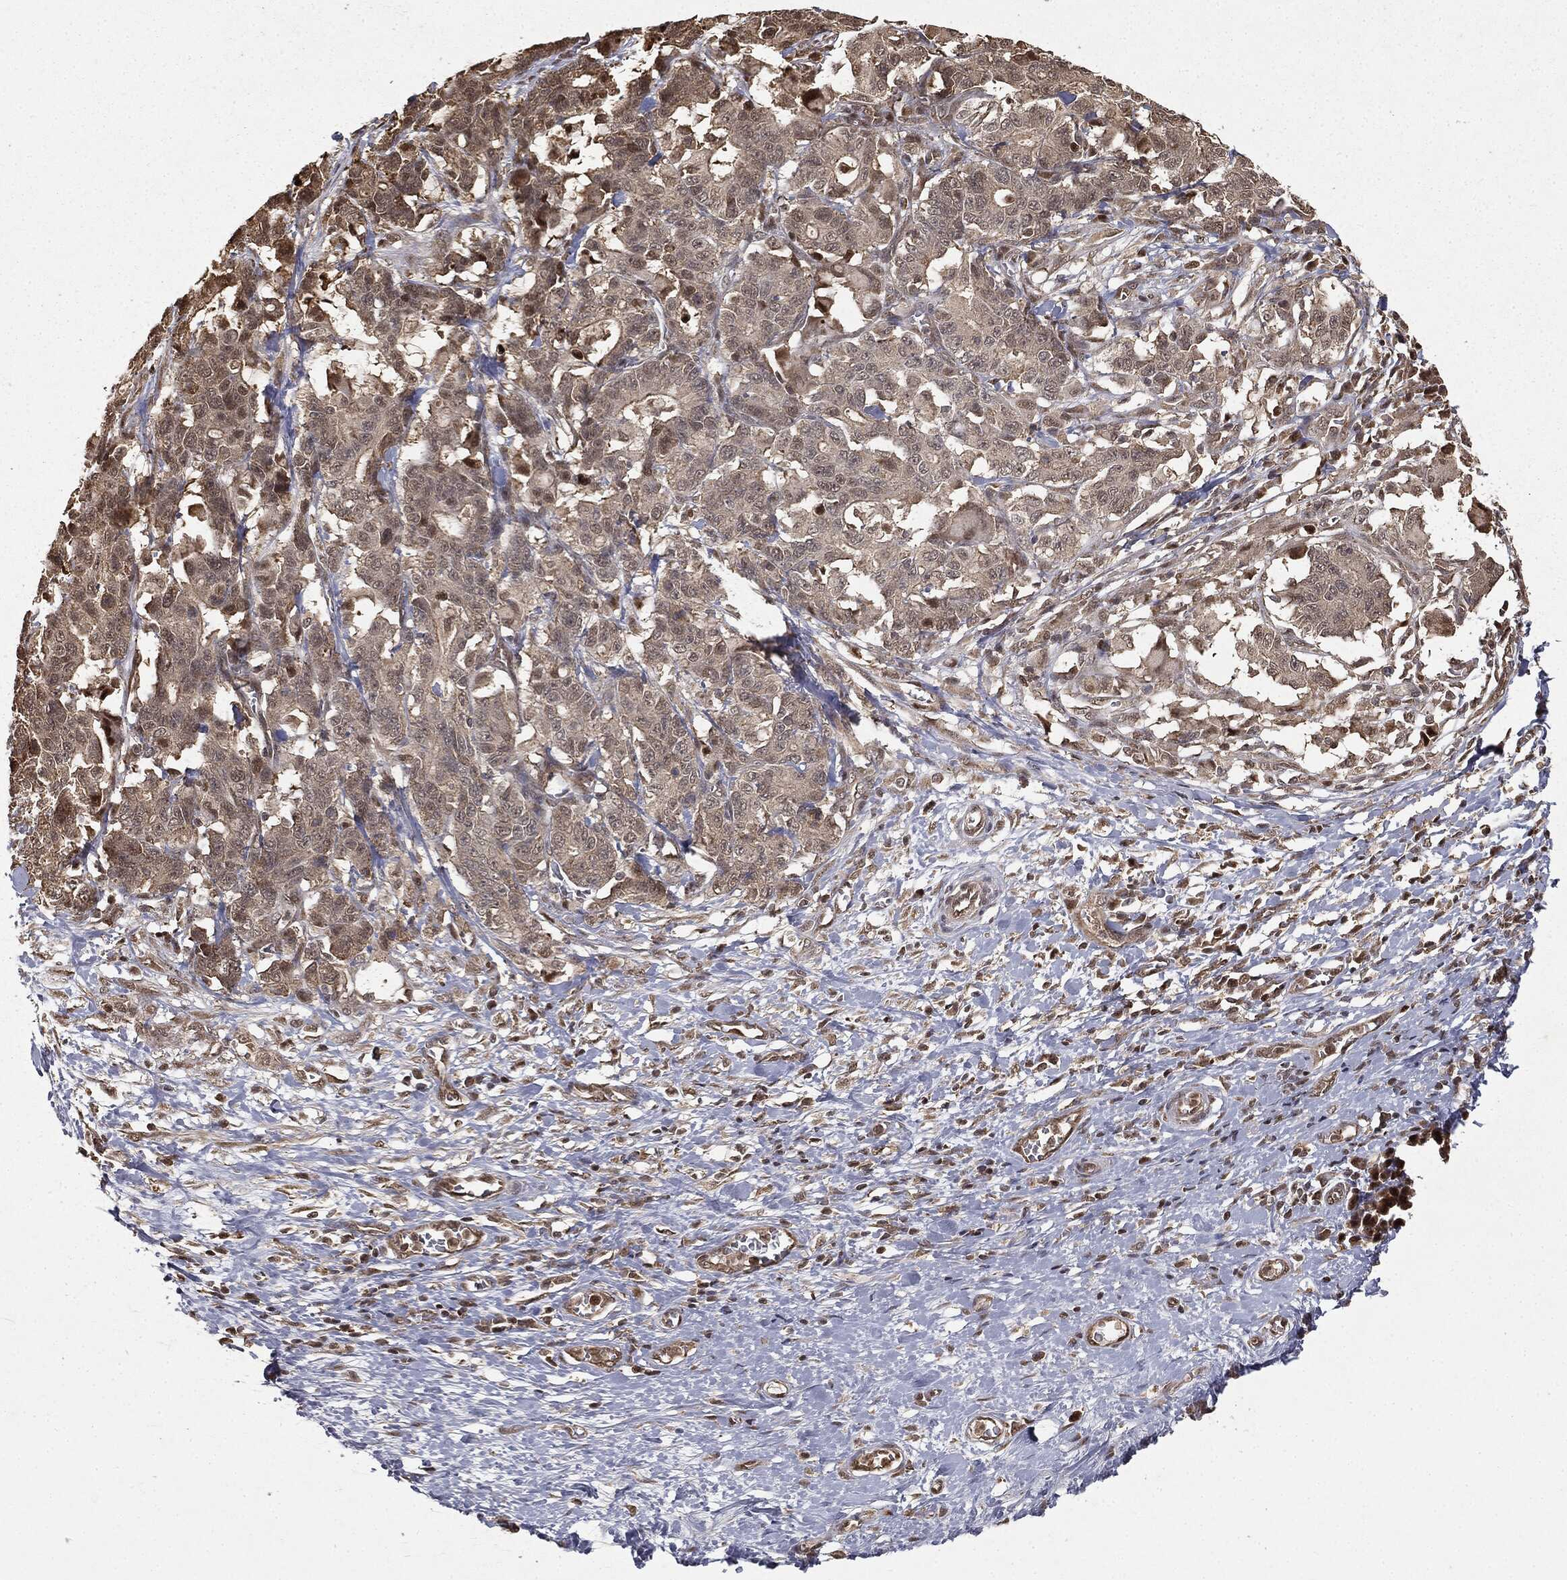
{"staining": {"intensity": "weak", "quantity": "25%-75%", "location": "cytoplasmic/membranous"}, "tissue": "stomach cancer", "cell_type": "Tumor cells", "image_type": "cancer", "snomed": [{"axis": "morphology", "description": "Normal tissue, NOS"}, {"axis": "morphology", "description": "Adenocarcinoma, NOS"}, {"axis": "topography", "description": "Stomach"}], "caption": "Stomach cancer (adenocarcinoma) stained with immunohistochemistry (IHC) exhibits weak cytoplasmic/membranous staining in about 25%-75% of tumor cells.", "gene": "ZNHIT6", "patient": {"sex": "female", "age": 64}}